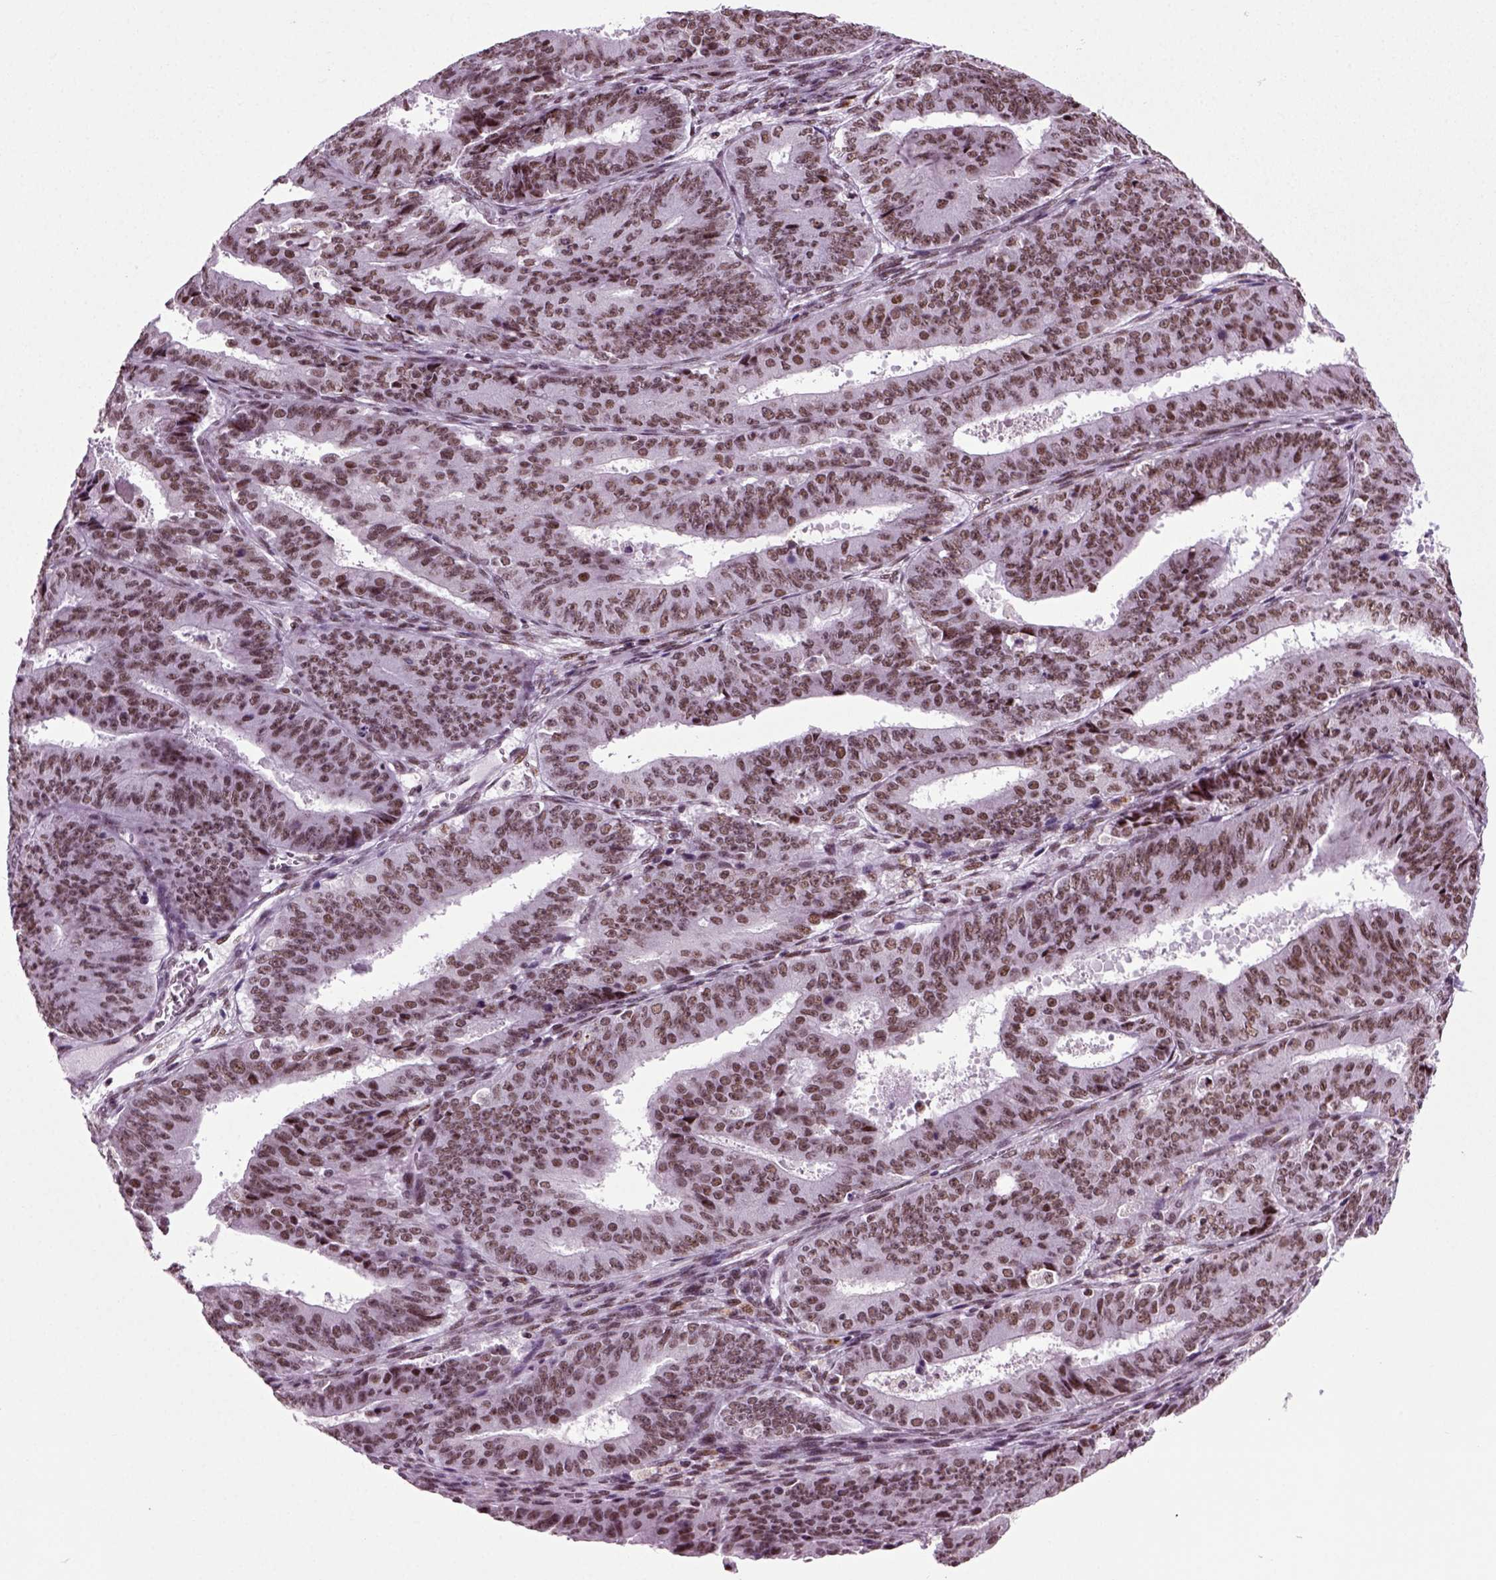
{"staining": {"intensity": "moderate", "quantity": ">75%", "location": "nuclear"}, "tissue": "ovarian cancer", "cell_type": "Tumor cells", "image_type": "cancer", "snomed": [{"axis": "morphology", "description": "Carcinoma, endometroid"}, {"axis": "topography", "description": "Ovary"}], "caption": "A brown stain shows moderate nuclear expression of a protein in human ovarian cancer (endometroid carcinoma) tumor cells.", "gene": "RCOR3", "patient": {"sex": "female", "age": 42}}